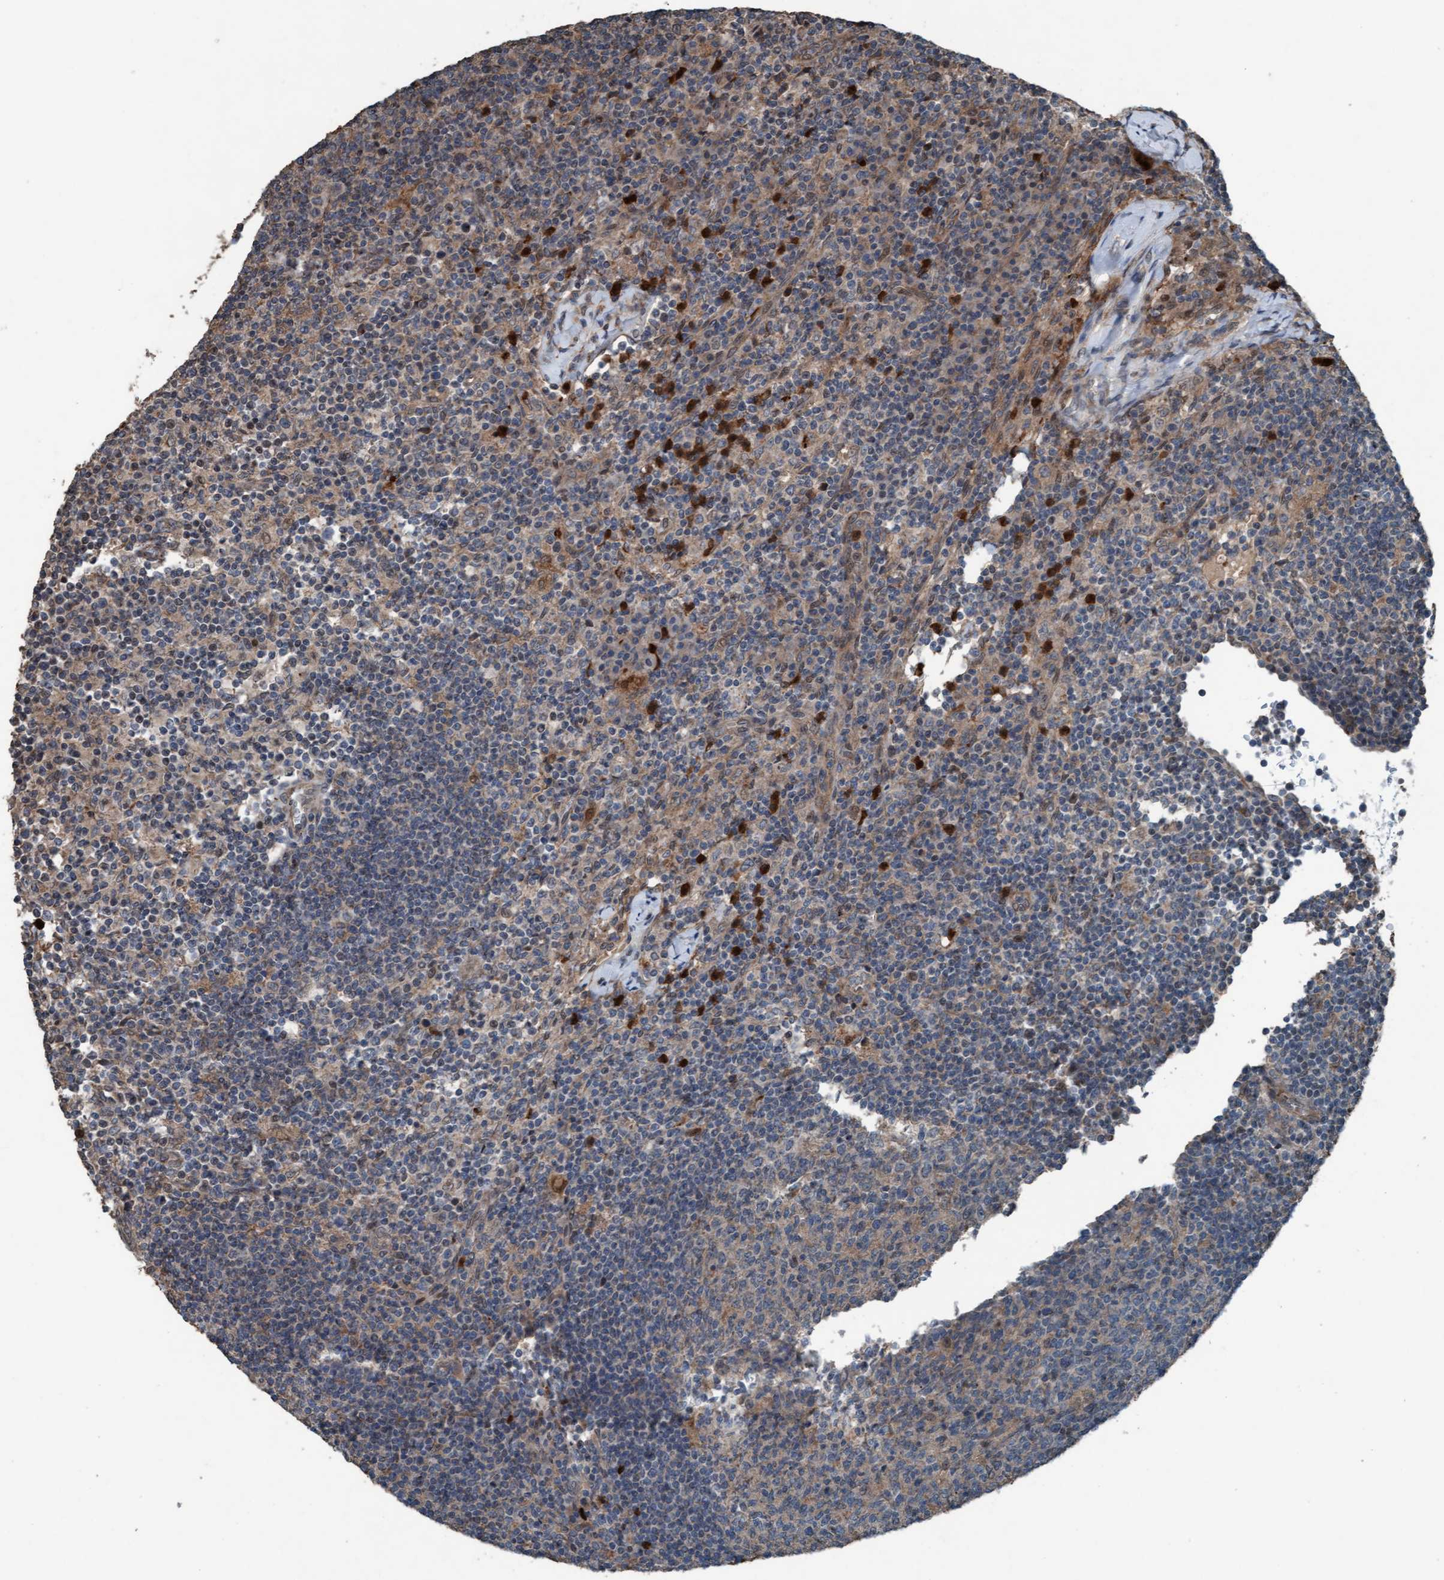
{"staining": {"intensity": "weak", "quantity": "25%-75%", "location": "cytoplasmic/membranous"}, "tissue": "lymph node", "cell_type": "Germinal center cells", "image_type": "normal", "snomed": [{"axis": "morphology", "description": "Normal tissue, NOS"}, {"axis": "morphology", "description": "Inflammation, NOS"}, {"axis": "topography", "description": "Lymph node"}], "caption": "Human lymph node stained for a protein (brown) demonstrates weak cytoplasmic/membranous positive expression in about 25%-75% of germinal center cells.", "gene": "PLXNB2", "patient": {"sex": "male", "age": 55}}